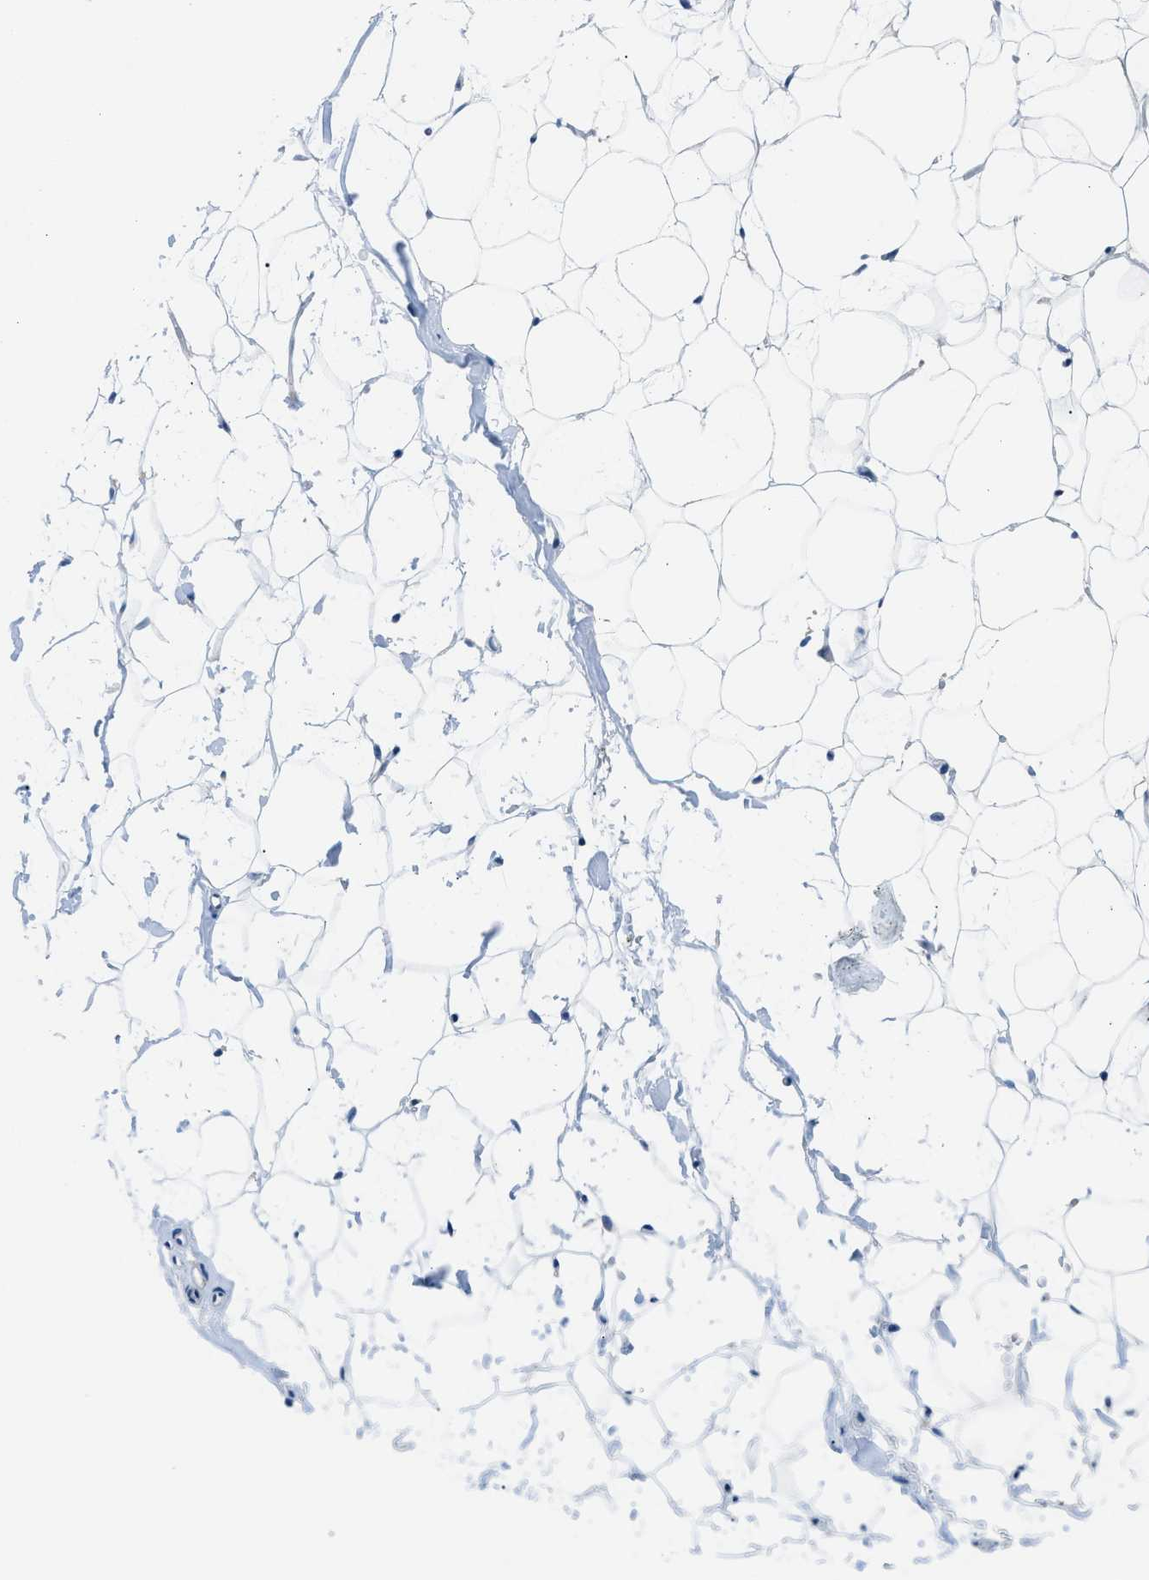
{"staining": {"intensity": "negative", "quantity": "none", "location": "none"}, "tissue": "adipose tissue", "cell_type": "Adipocytes", "image_type": "normal", "snomed": [{"axis": "morphology", "description": "Normal tissue, NOS"}, {"axis": "topography", "description": "Breast"}, {"axis": "topography", "description": "Soft tissue"}], "caption": "This is an IHC histopathology image of normal adipose tissue. There is no expression in adipocytes.", "gene": "ACP1", "patient": {"sex": "female", "age": 75}}